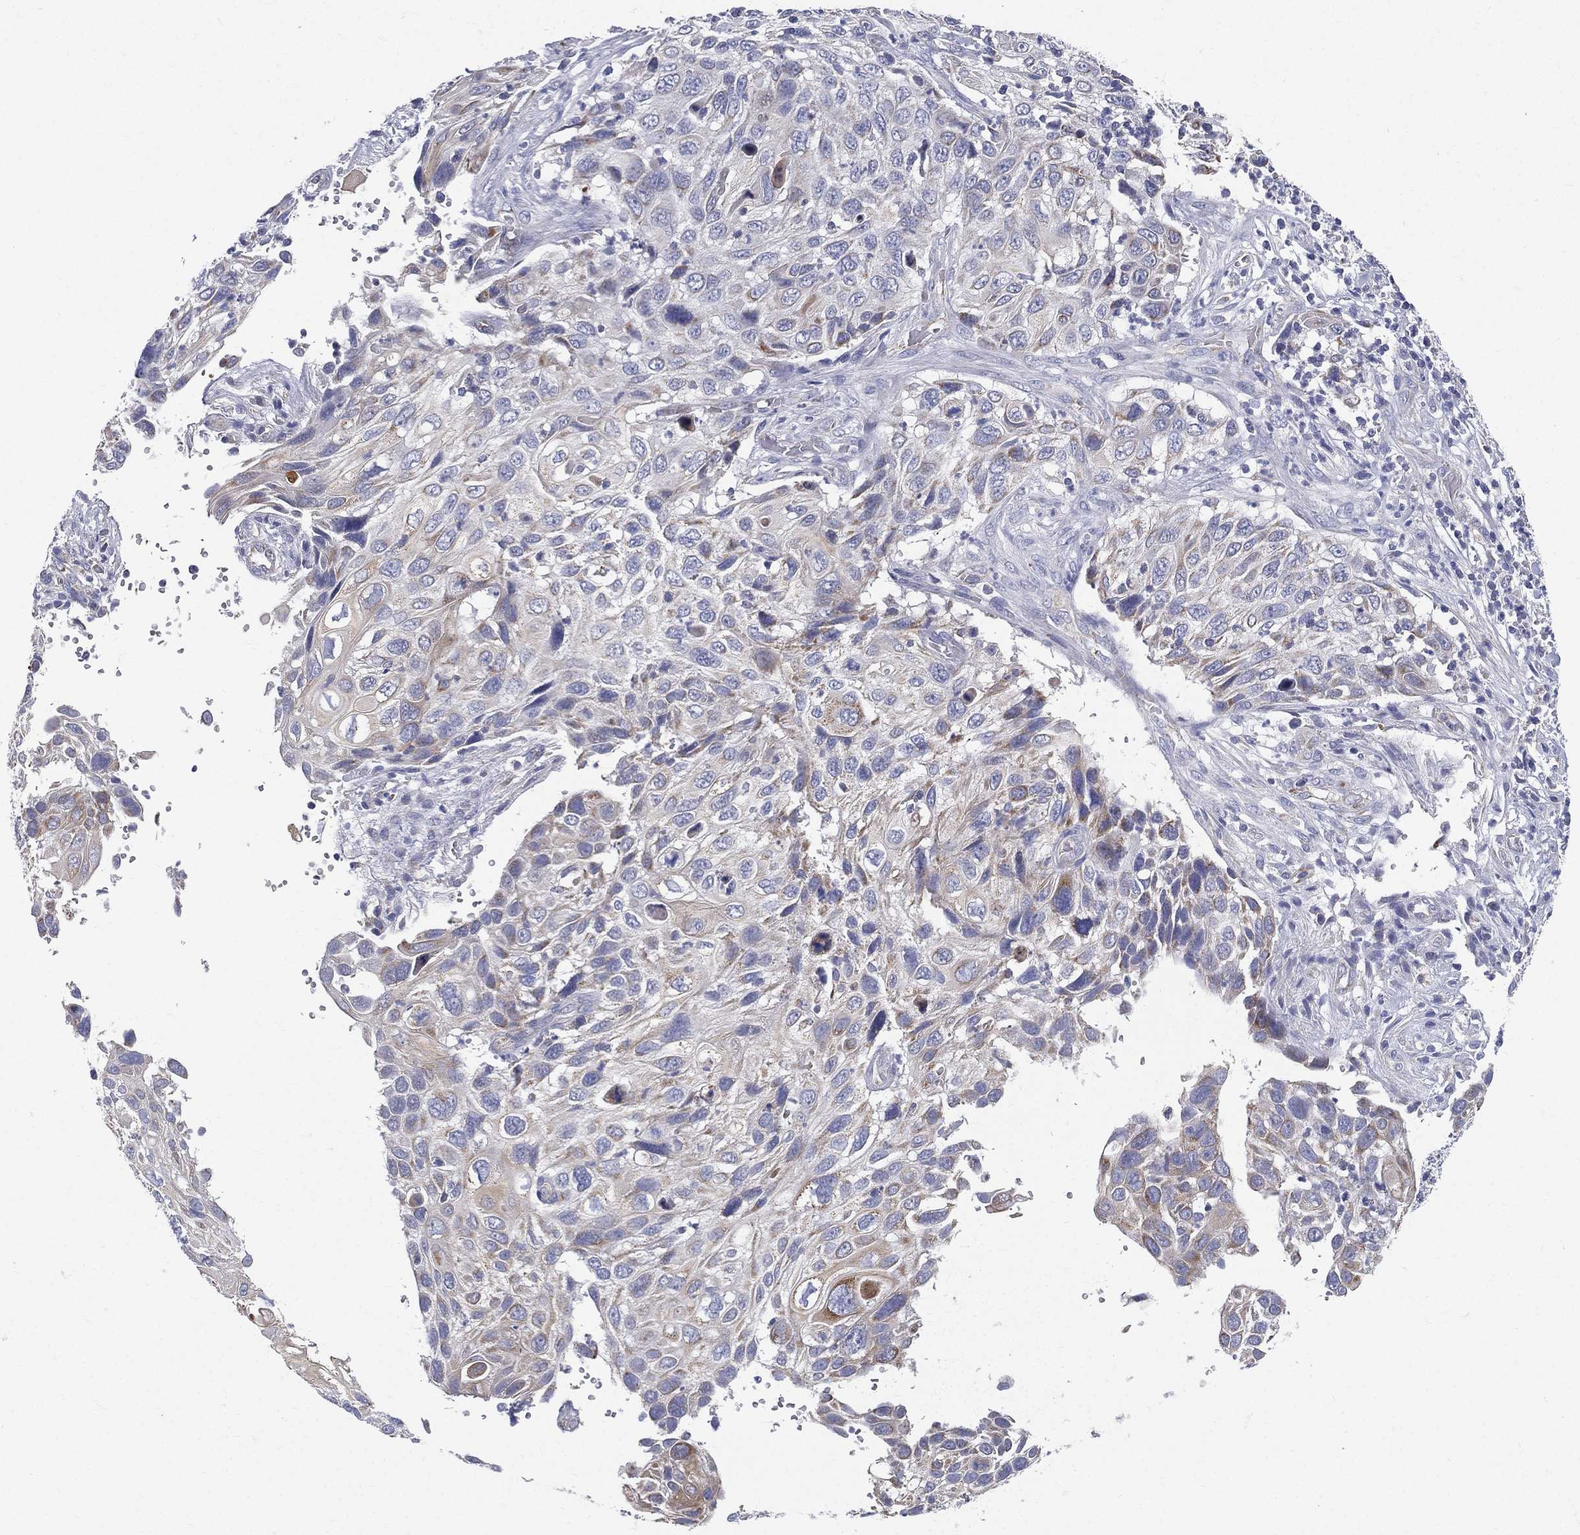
{"staining": {"intensity": "weak", "quantity": "<25%", "location": "cytoplasmic/membranous"}, "tissue": "cervical cancer", "cell_type": "Tumor cells", "image_type": "cancer", "snomed": [{"axis": "morphology", "description": "Squamous cell carcinoma, NOS"}, {"axis": "topography", "description": "Cervix"}], "caption": "Immunohistochemistry histopathology image of cervical cancer (squamous cell carcinoma) stained for a protein (brown), which demonstrates no staining in tumor cells. (DAB immunohistochemistry (IHC) with hematoxylin counter stain).", "gene": "PWWP3A", "patient": {"sex": "female", "age": 70}}